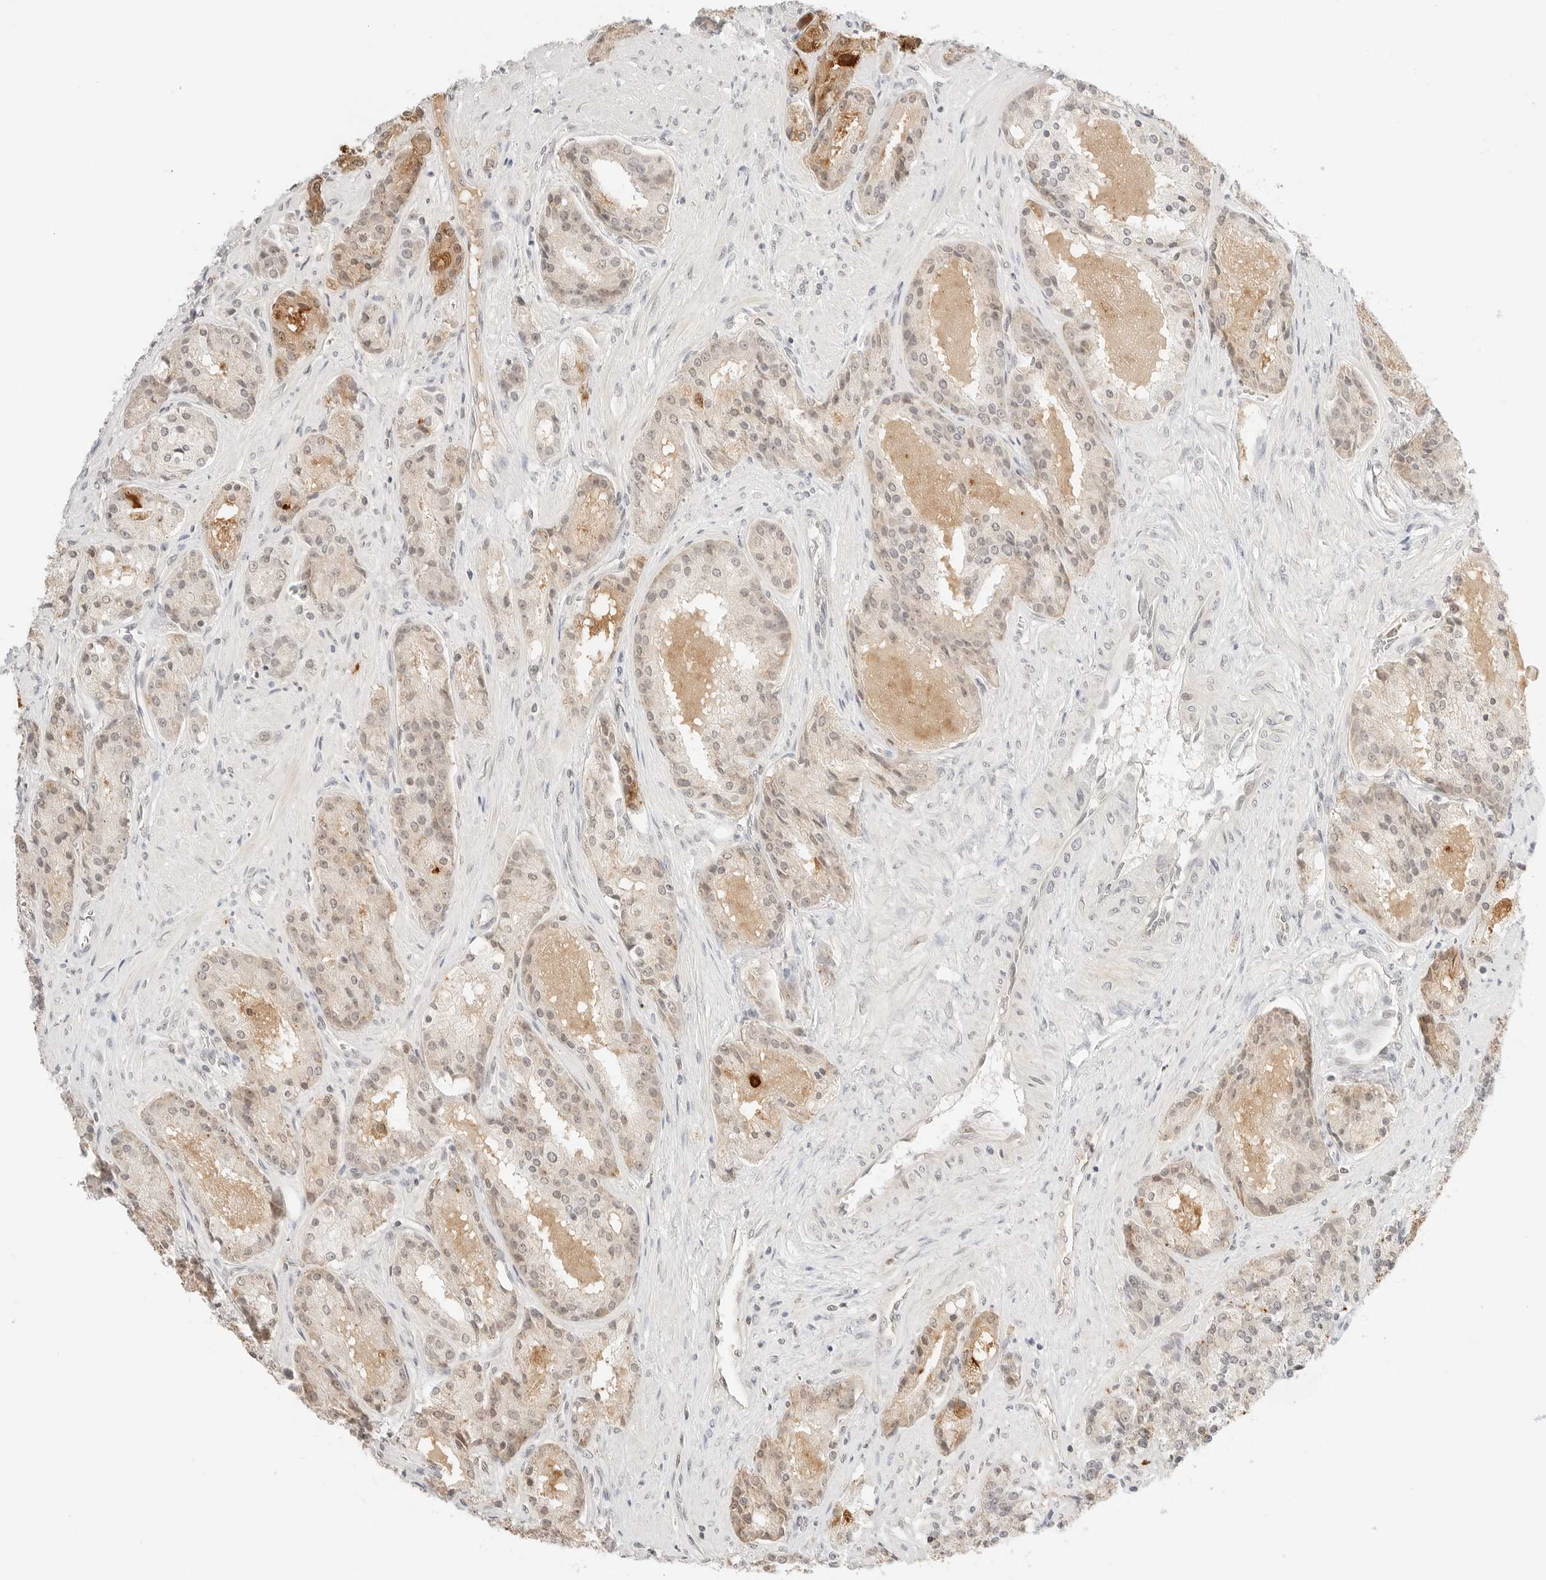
{"staining": {"intensity": "weak", "quantity": "25%-75%", "location": "cytoplasmic/membranous,nuclear"}, "tissue": "prostate cancer", "cell_type": "Tumor cells", "image_type": "cancer", "snomed": [{"axis": "morphology", "description": "Adenocarcinoma, High grade"}, {"axis": "topography", "description": "Prostate"}], "caption": "The histopathology image exhibits immunohistochemical staining of prostate cancer (adenocarcinoma (high-grade)). There is weak cytoplasmic/membranous and nuclear positivity is identified in about 25%-75% of tumor cells. The staining was performed using DAB to visualize the protein expression in brown, while the nuclei were stained in blue with hematoxylin (Magnification: 20x).", "gene": "RPS6KL1", "patient": {"sex": "male", "age": 60}}